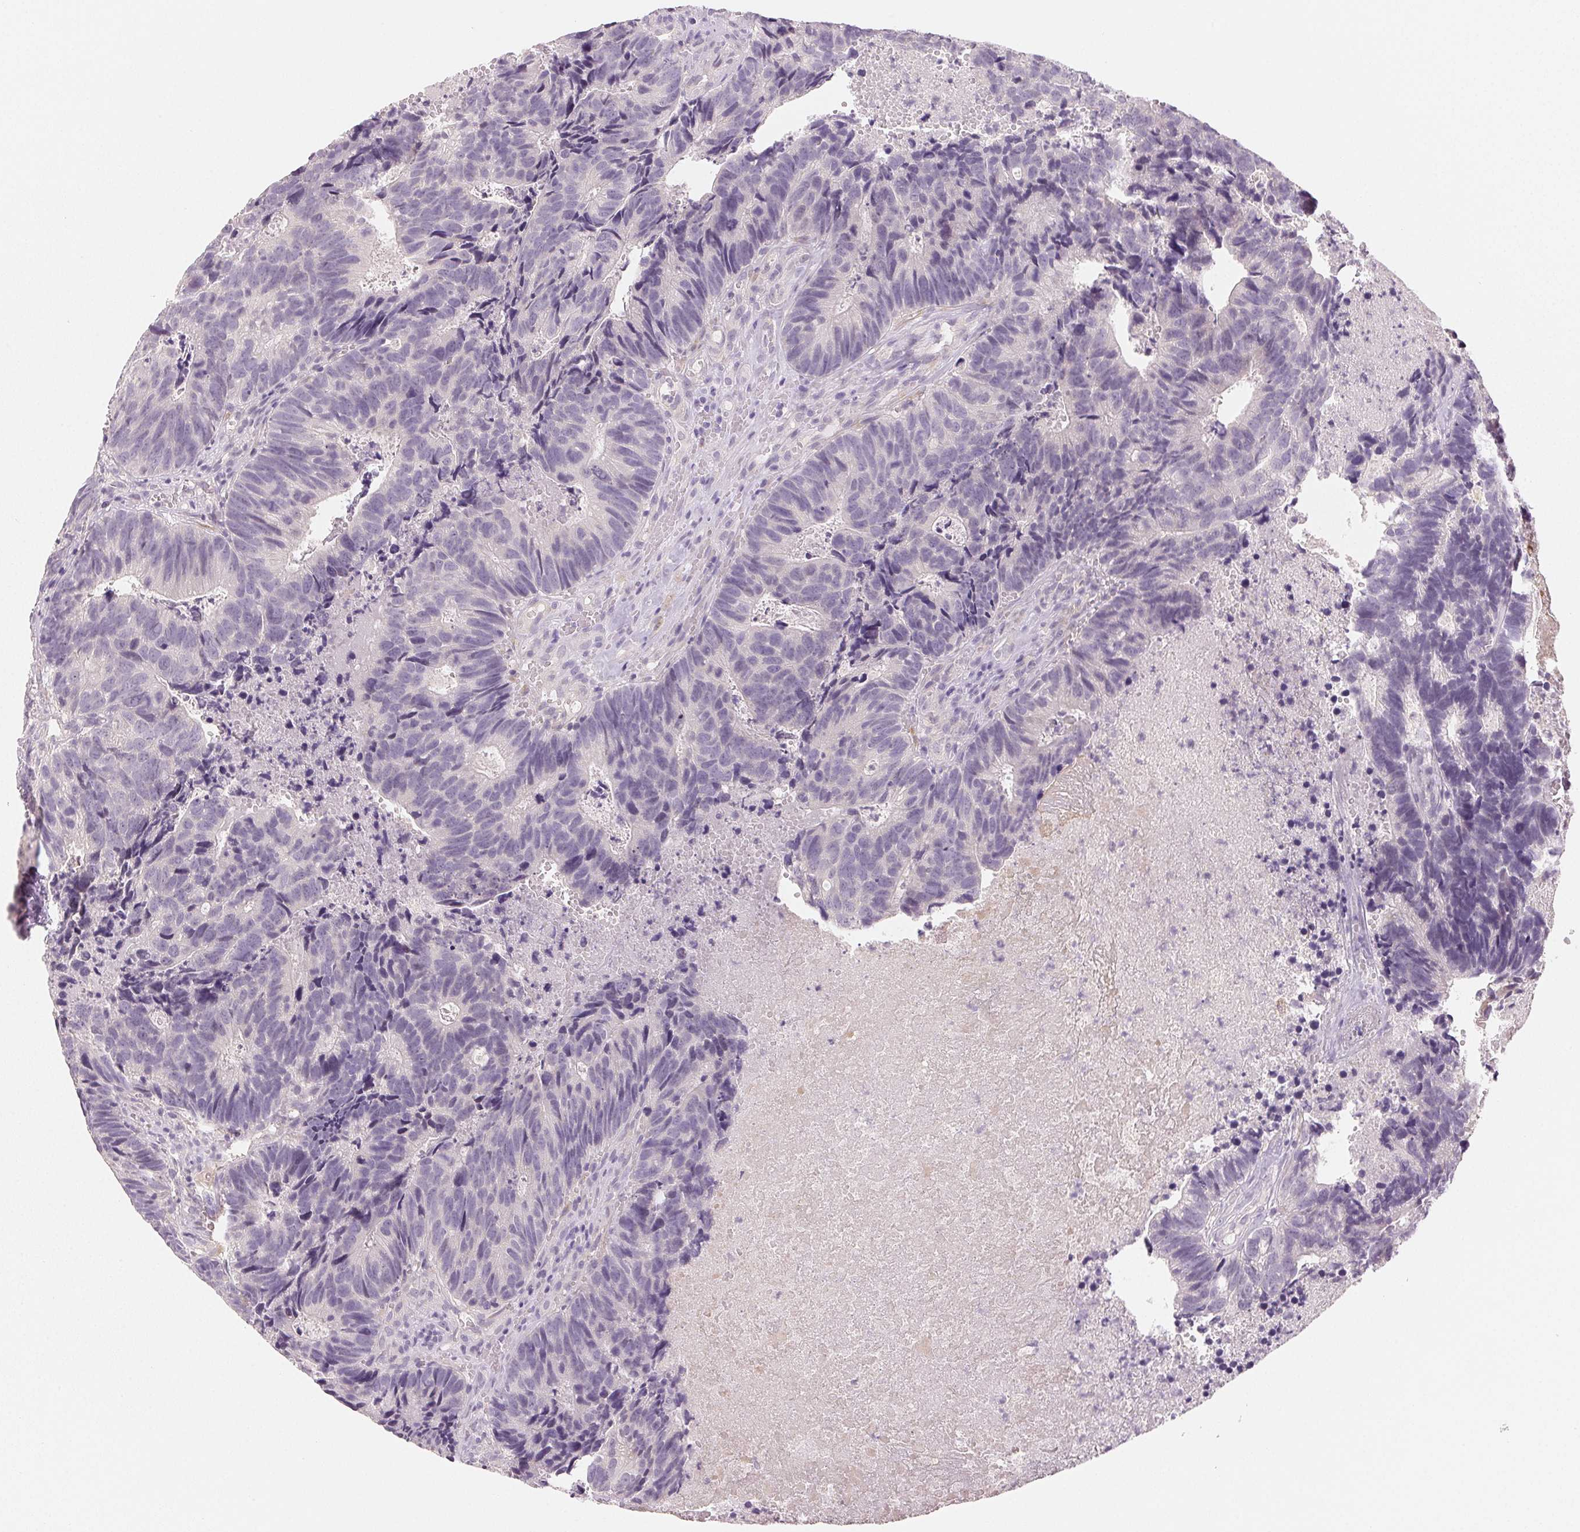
{"staining": {"intensity": "negative", "quantity": "none", "location": "none"}, "tissue": "head and neck cancer", "cell_type": "Tumor cells", "image_type": "cancer", "snomed": [{"axis": "morphology", "description": "Adenocarcinoma, NOS"}, {"axis": "topography", "description": "Head-Neck"}], "caption": "The photomicrograph shows no staining of tumor cells in head and neck cancer.", "gene": "MAP1LC3A", "patient": {"sex": "male", "age": 62}}